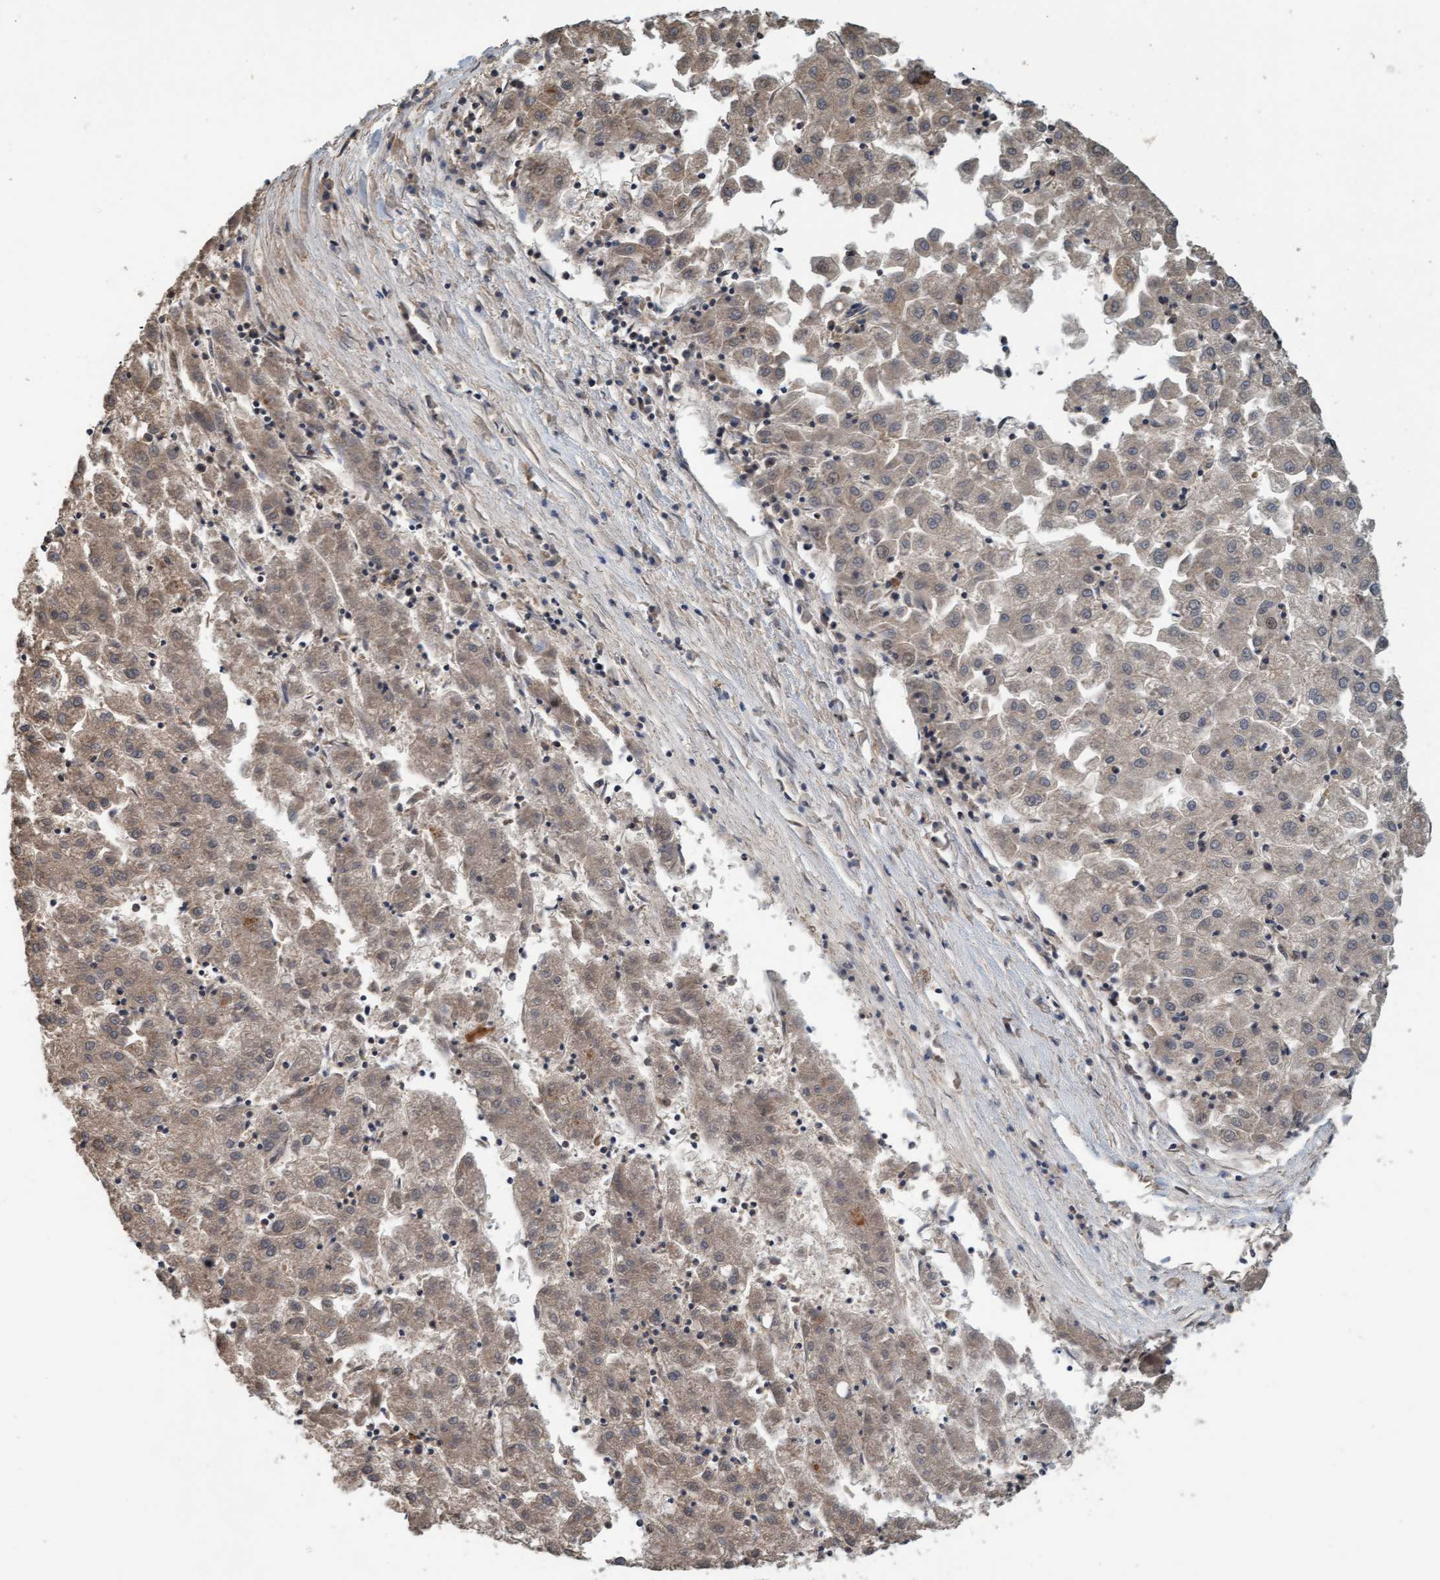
{"staining": {"intensity": "weak", "quantity": ">75%", "location": "cytoplasmic/membranous"}, "tissue": "liver cancer", "cell_type": "Tumor cells", "image_type": "cancer", "snomed": [{"axis": "morphology", "description": "Carcinoma, Hepatocellular, NOS"}, {"axis": "topography", "description": "Liver"}], "caption": "Human liver cancer stained for a protein (brown) displays weak cytoplasmic/membranous positive expression in approximately >75% of tumor cells.", "gene": "MLXIP", "patient": {"sex": "male", "age": 72}}